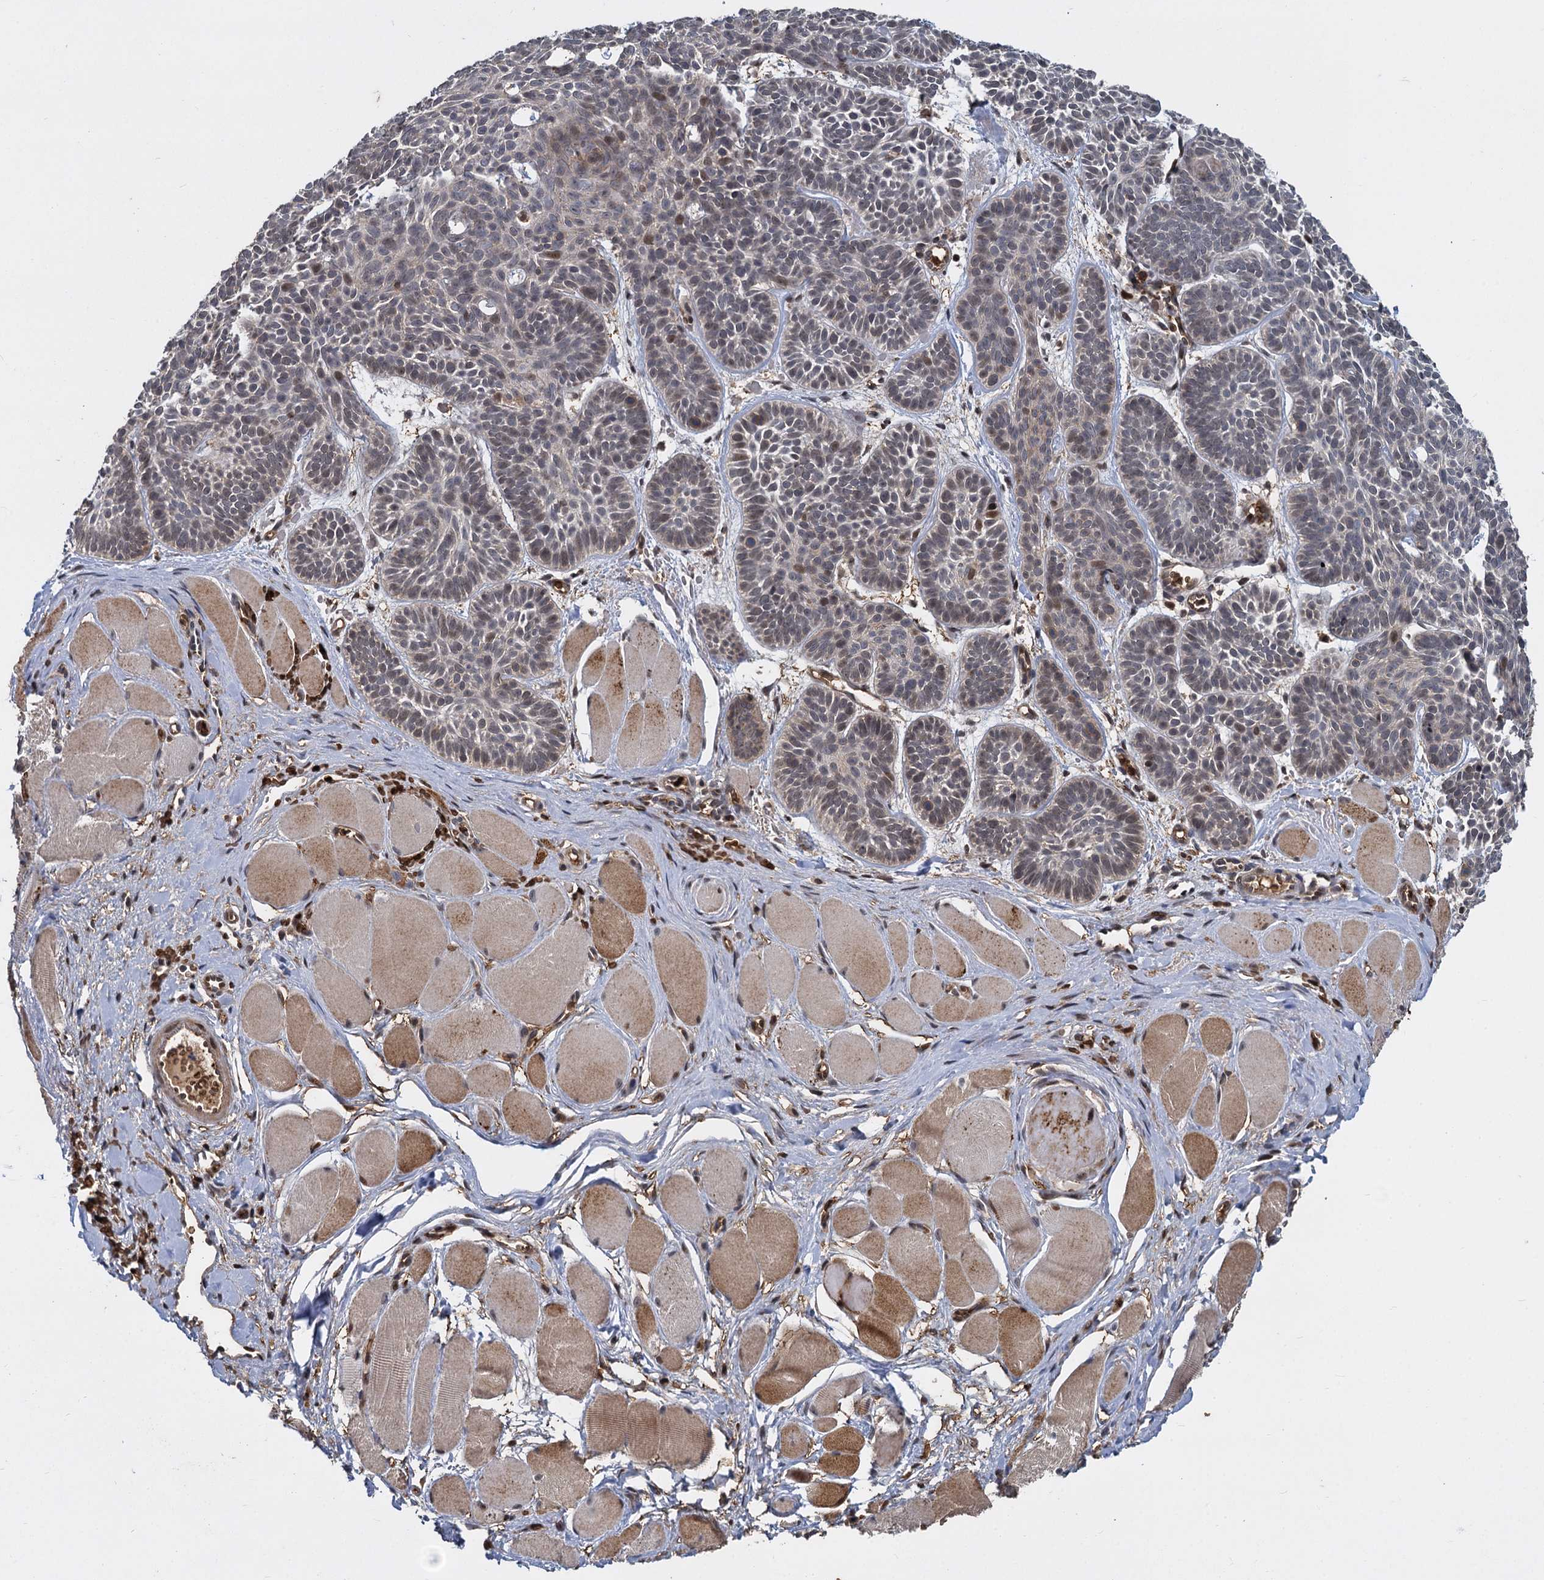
{"staining": {"intensity": "weak", "quantity": "25%-75%", "location": "nuclear"}, "tissue": "skin cancer", "cell_type": "Tumor cells", "image_type": "cancer", "snomed": [{"axis": "morphology", "description": "Basal cell carcinoma"}, {"axis": "topography", "description": "Skin"}], "caption": "Protein expression analysis of human basal cell carcinoma (skin) reveals weak nuclear staining in approximately 25%-75% of tumor cells.", "gene": "FANCI", "patient": {"sex": "male", "age": 85}}